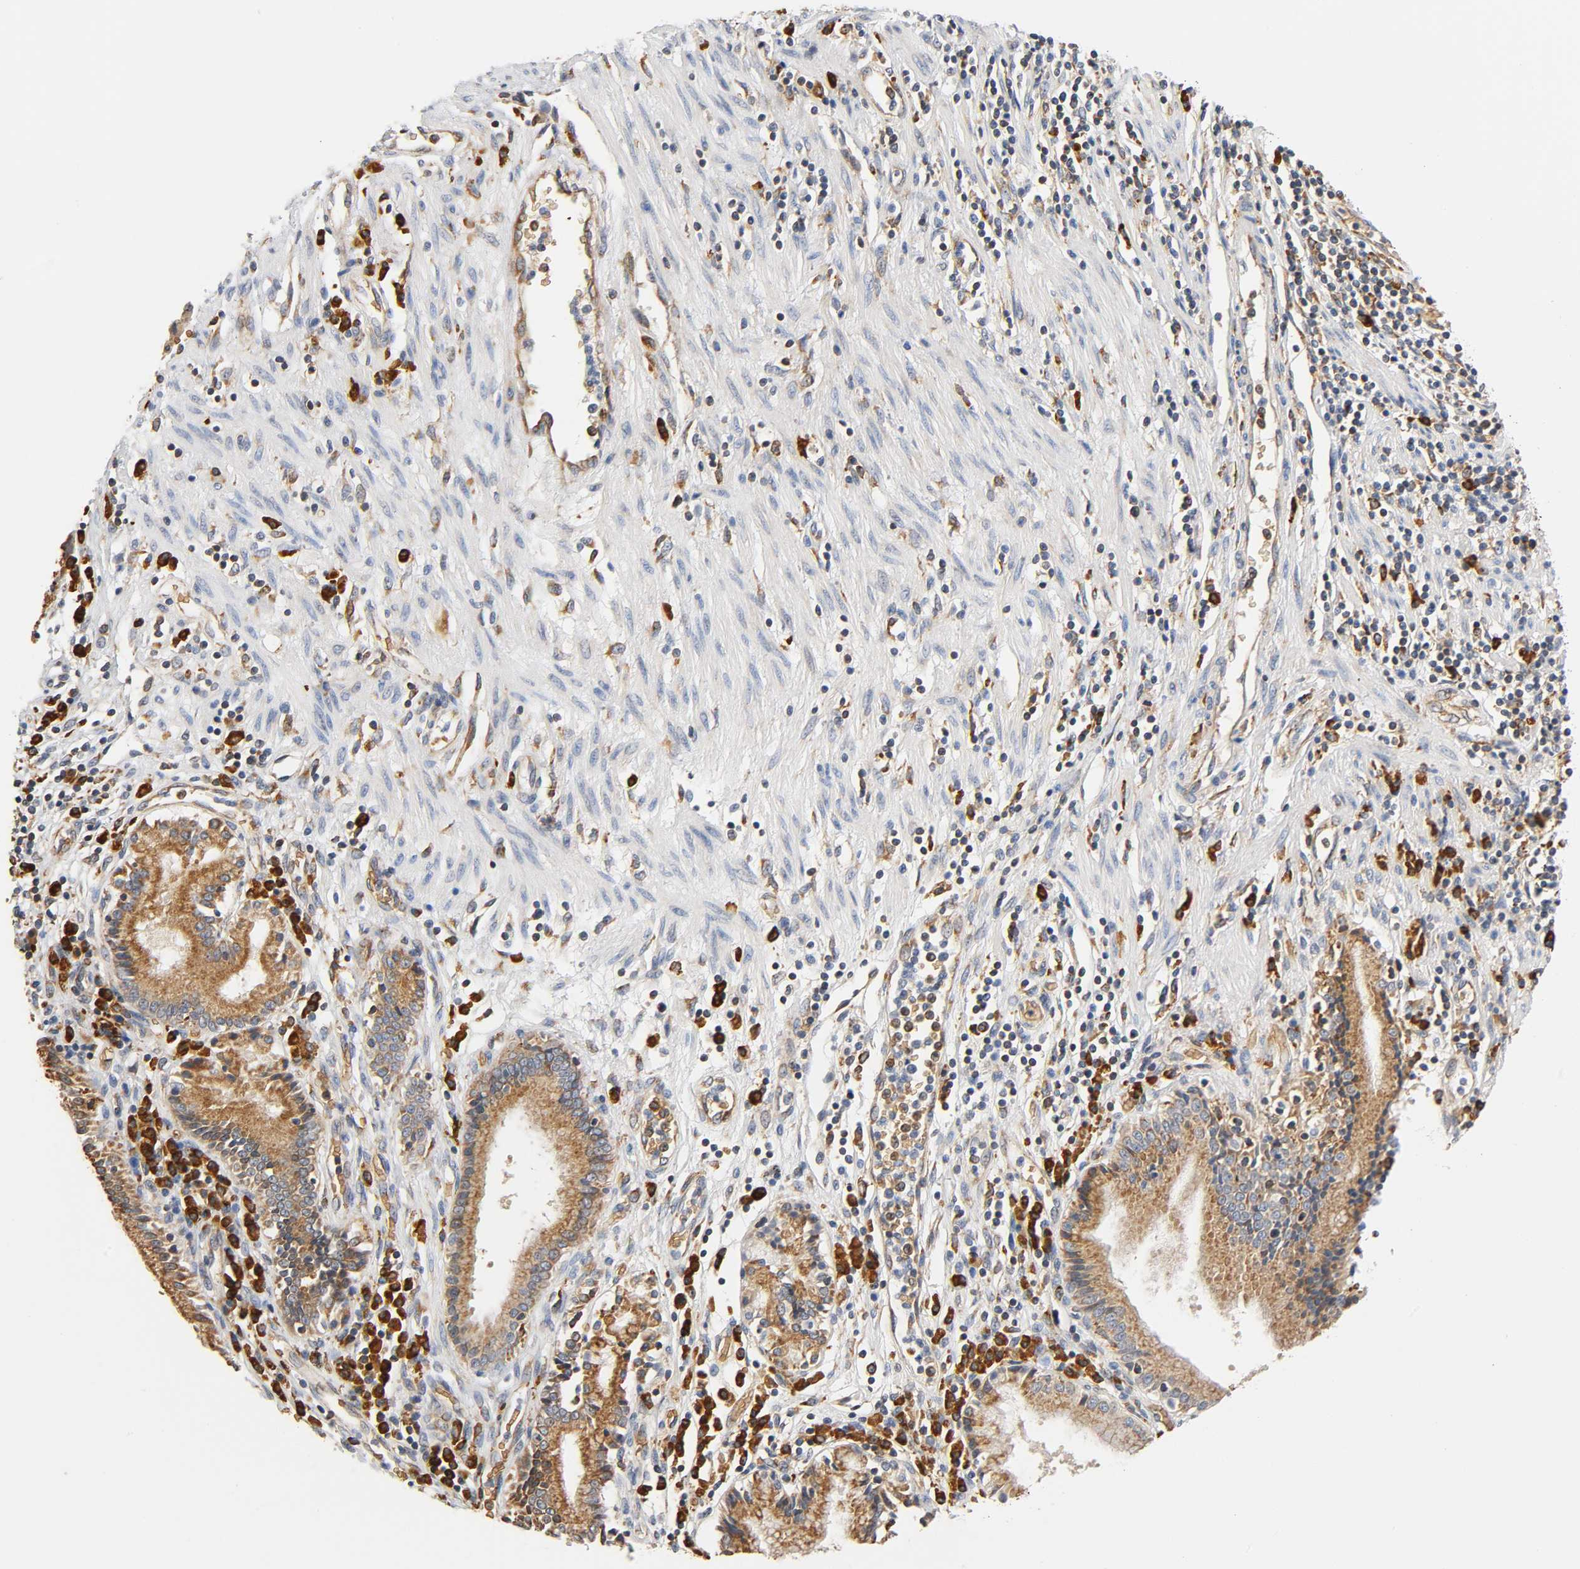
{"staining": {"intensity": "moderate", "quantity": ">75%", "location": "cytoplasmic/membranous"}, "tissue": "pancreatic cancer", "cell_type": "Tumor cells", "image_type": "cancer", "snomed": [{"axis": "morphology", "description": "Adenocarcinoma, NOS"}, {"axis": "topography", "description": "Pancreas"}], "caption": "Immunohistochemical staining of human pancreatic cancer (adenocarcinoma) shows moderate cytoplasmic/membranous protein positivity in approximately >75% of tumor cells. Nuclei are stained in blue.", "gene": "UCKL1", "patient": {"sex": "female", "age": 48}}